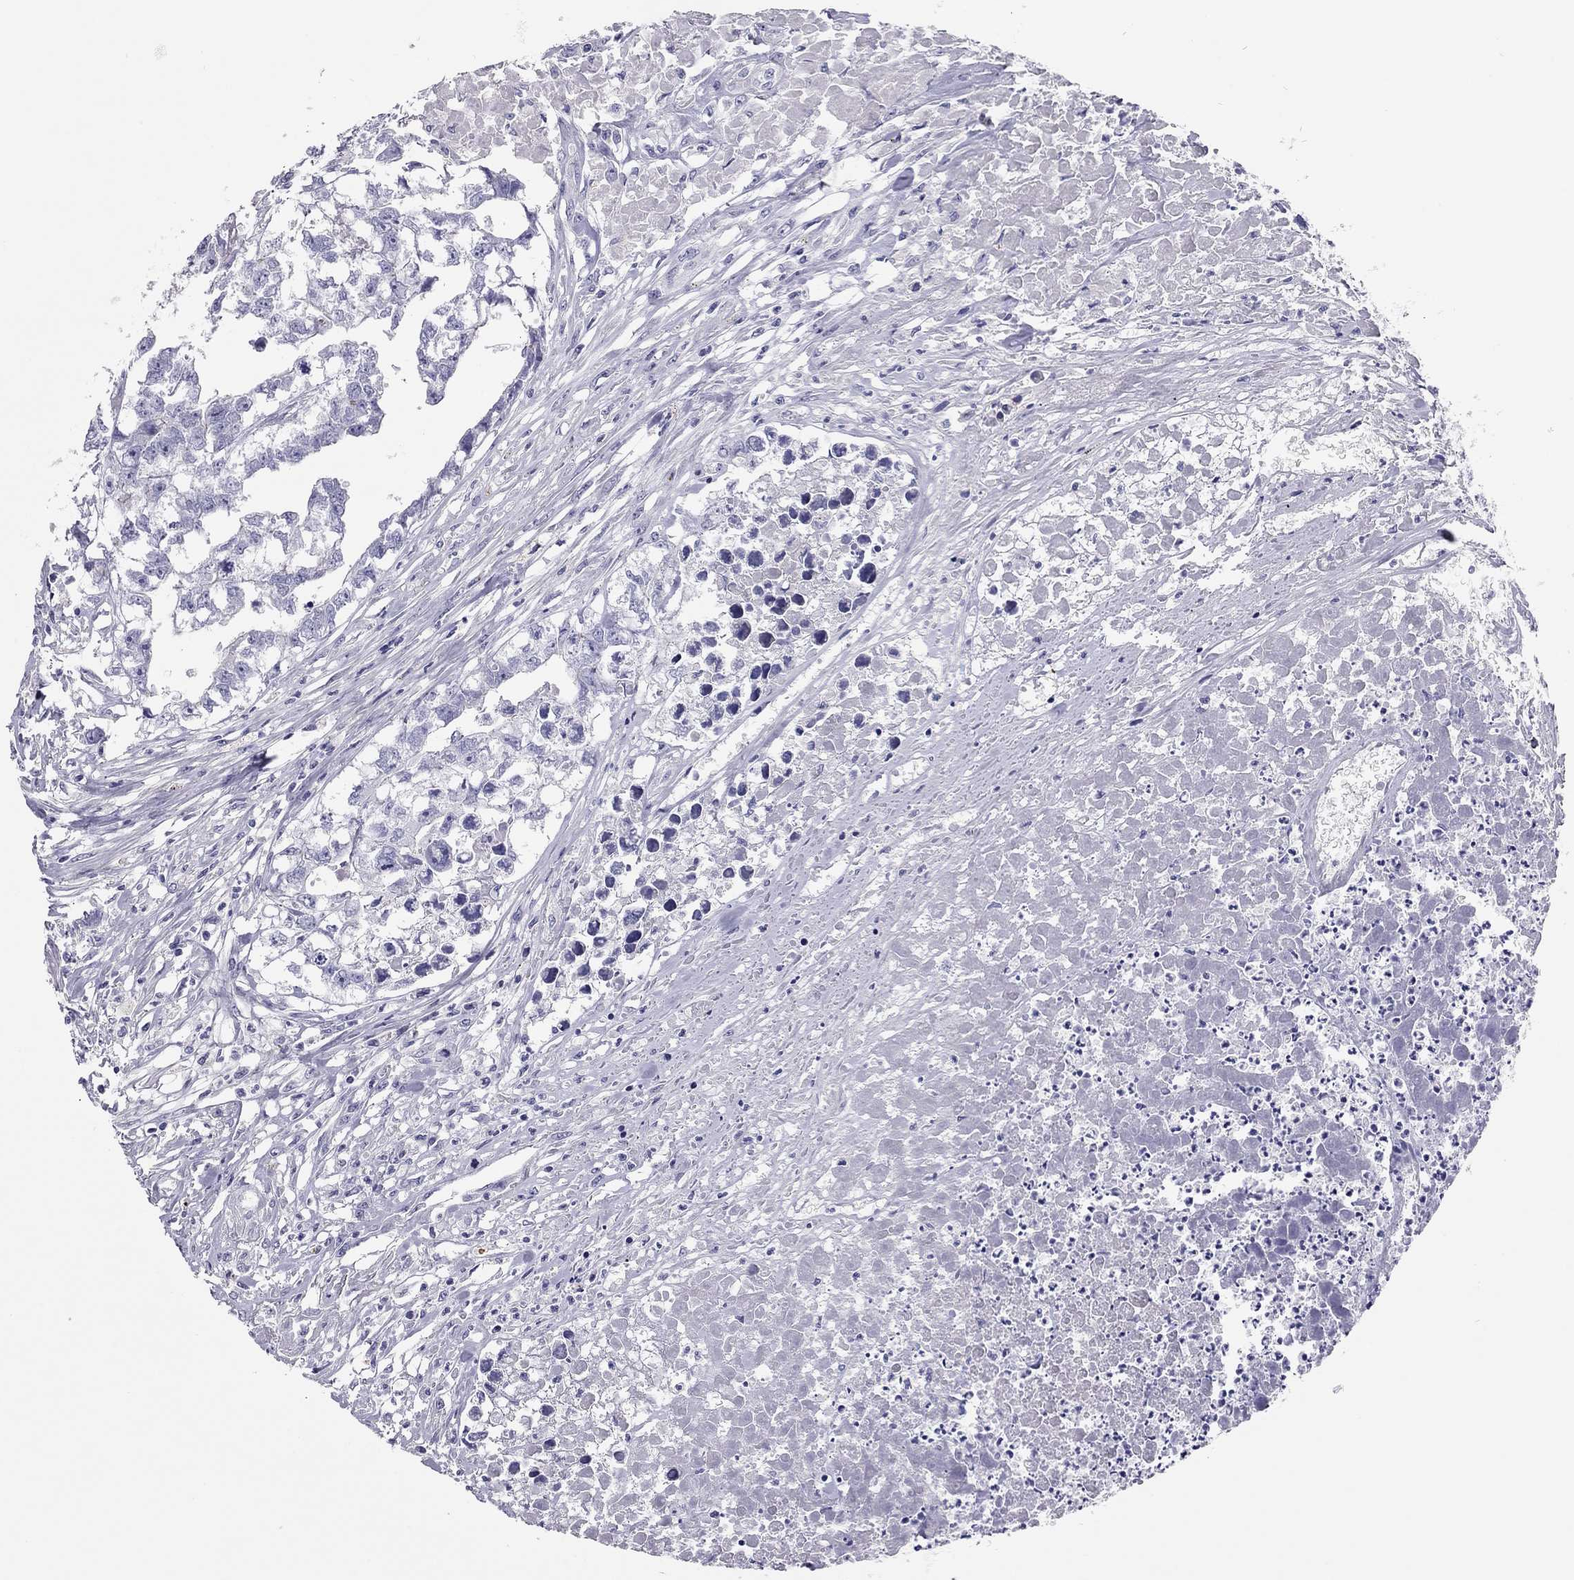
{"staining": {"intensity": "negative", "quantity": "none", "location": "none"}, "tissue": "testis cancer", "cell_type": "Tumor cells", "image_type": "cancer", "snomed": [{"axis": "morphology", "description": "Carcinoma, Embryonal, NOS"}, {"axis": "morphology", "description": "Teratoma, malignant, NOS"}, {"axis": "topography", "description": "Testis"}], "caption": "Tumor cells show no significant protein expression in testis cancer (embryonal carcinoma).", "gene": "SCARB1", "patient": {"sex": "male", "age": 44}}